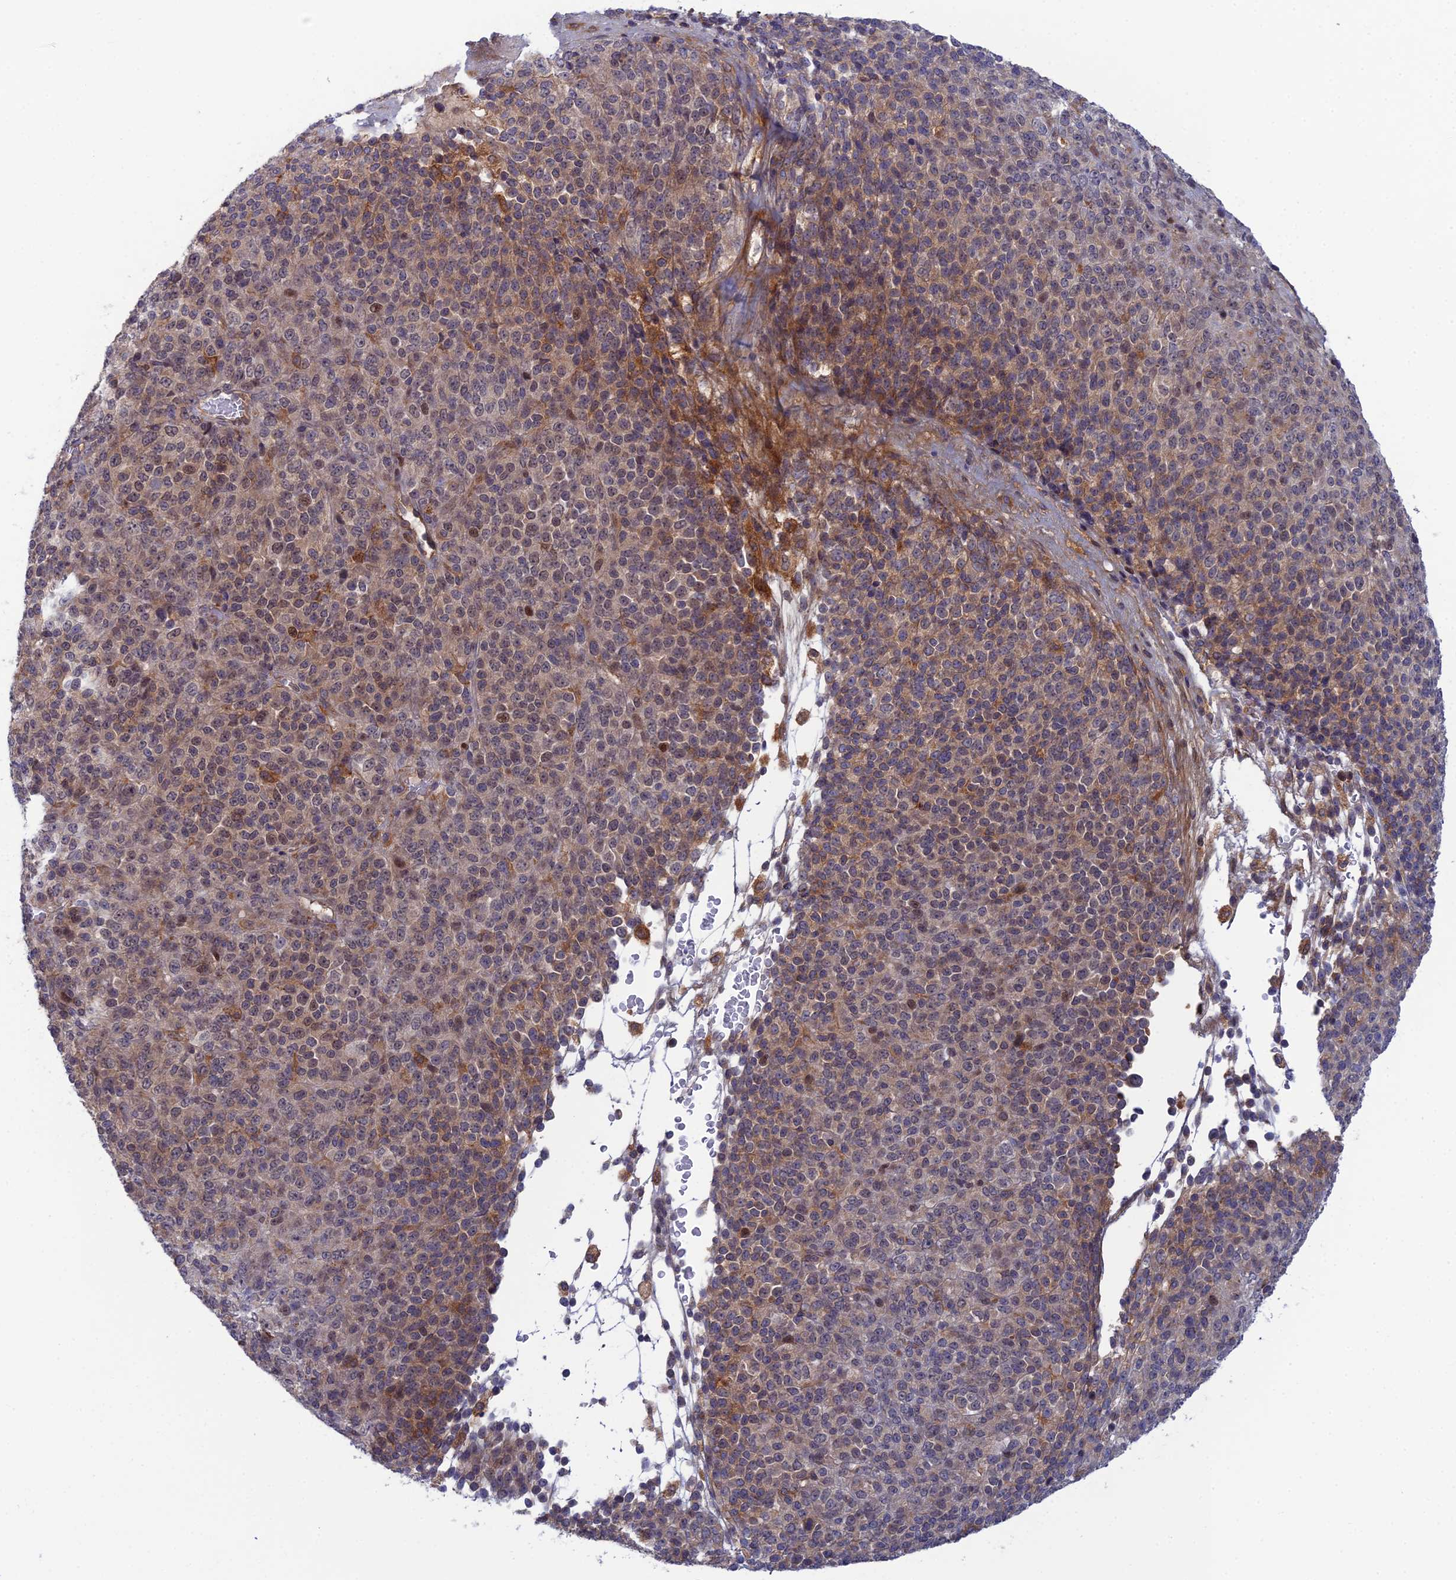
{"staining": {"intensity": "moderate", "quantity": "<25%", "location": "cytoplasmic/membranous,nuclear"}, "tissue": "melanoma", "cell_type": "Tumor cells", "image_type": "cancer", "snomed": [{"axis": "morphology", "description": "Malignant melanoma, Metastatic site"}, {"axis": "topography", "description": "Brain"}], "caption": "Protein expression analysis of melanoma demonstrates moderate cytoplasmic/membranous and nuclear staining in approximately <25% of tumor cells. (Stains: DAB (3,3'-diaminobenzidine) in brown, nuclei in blue, Microscopy: brightfield microscopy at high magnification).", "gene": "ABHD1", "patient": {"sex": "female", "age": 56}}